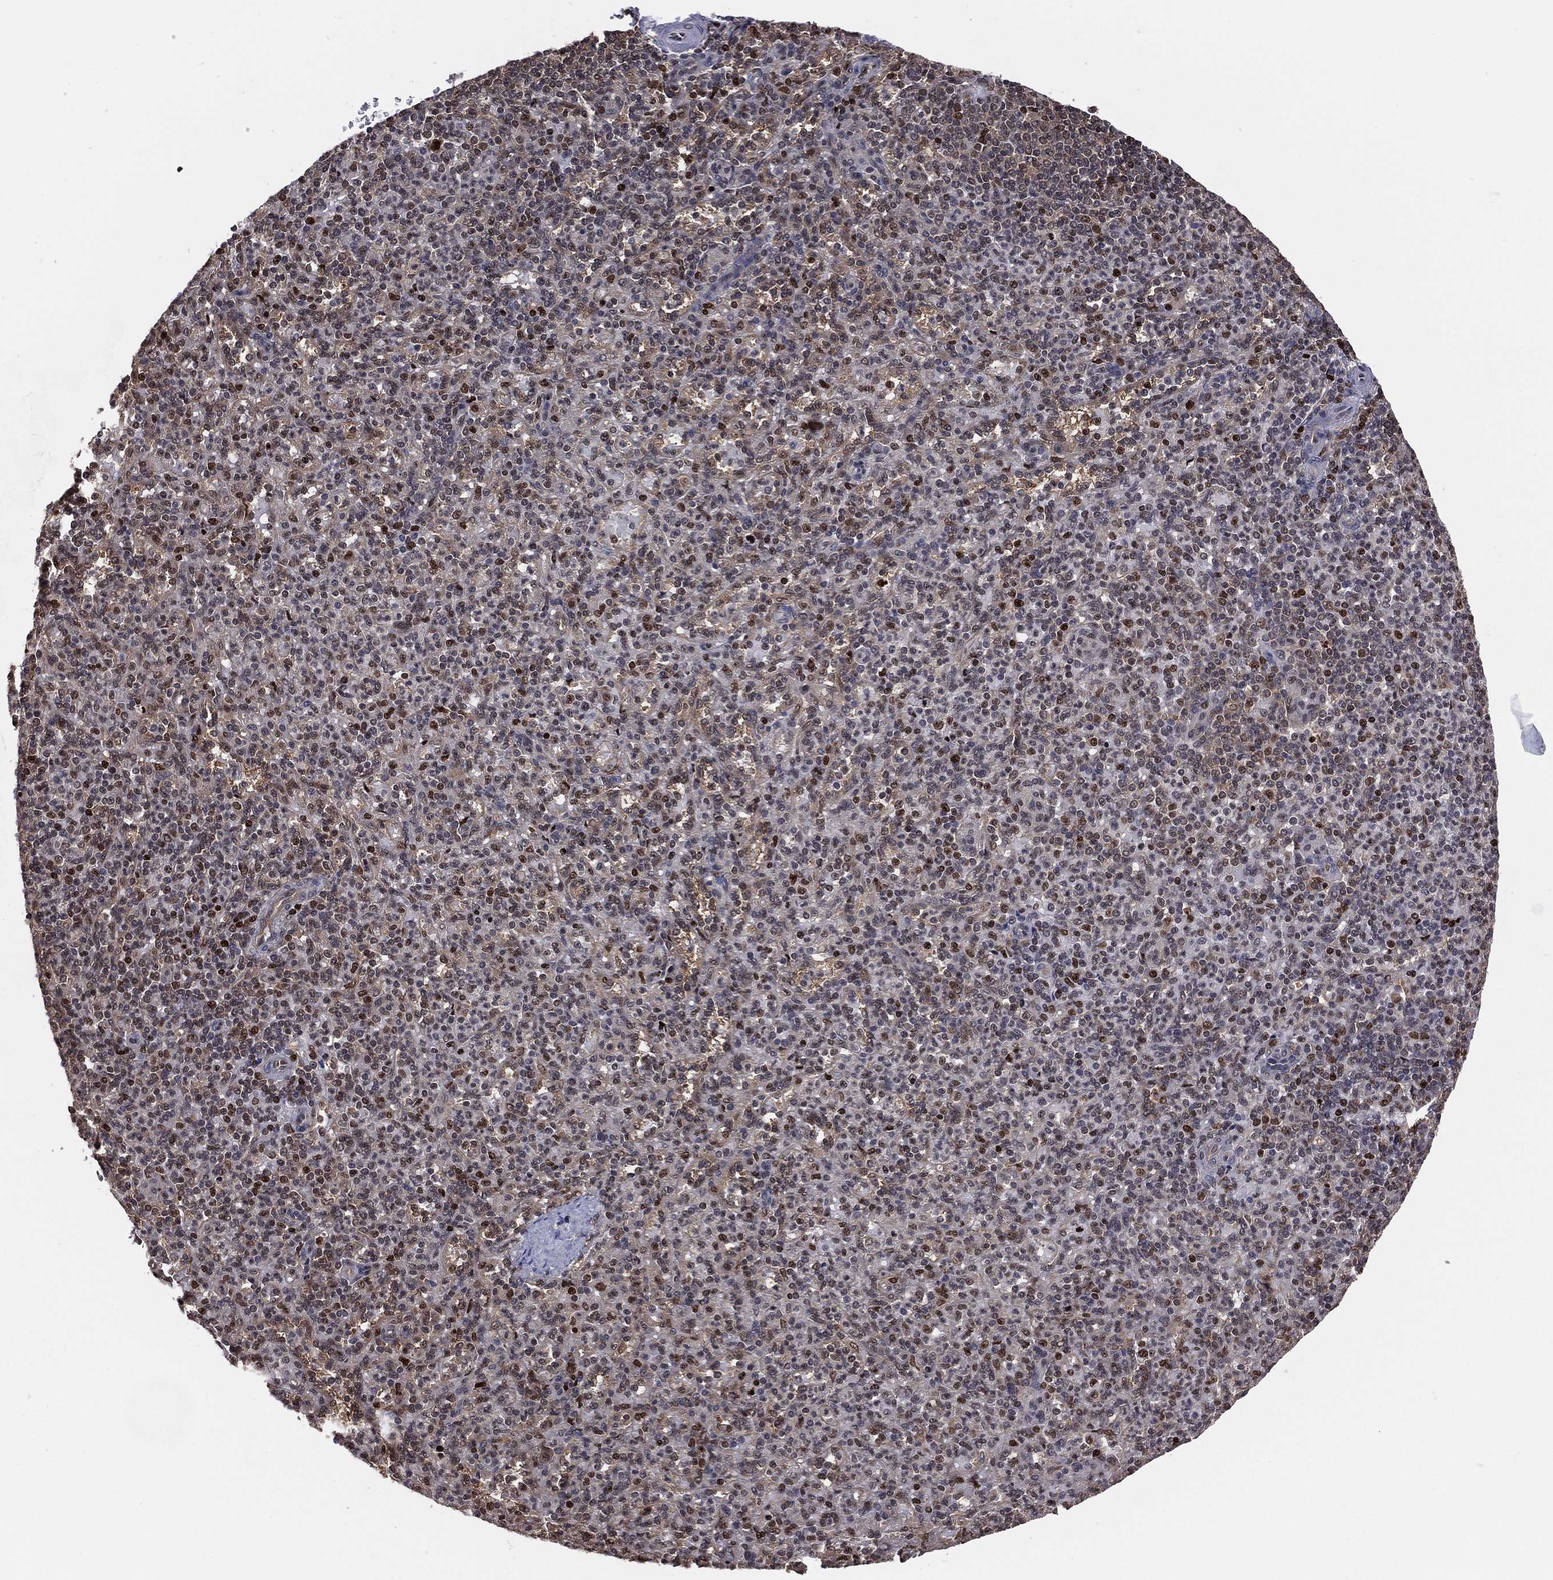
{"staining": {"intensity": "moderate", "quantity": "25%-75%", "location": "nuclear"}, "tissue": "spleen", "cell_type": "Cells in red pulp", "image_type": "normal", "snomed": [{"axis": "morphology", "description": "Normal tissue, NOS"}, {"axis": "topography", "description": "Spleen"}], "caption": "A high-resolution image shows immunohistochemistry staining of normal spleen, which exhibits moderate nuclear positivity in about 25%-75% of cells in red pulp.", "gene": "PSMA1", "patient": {"sex": "female", "age": 74}}